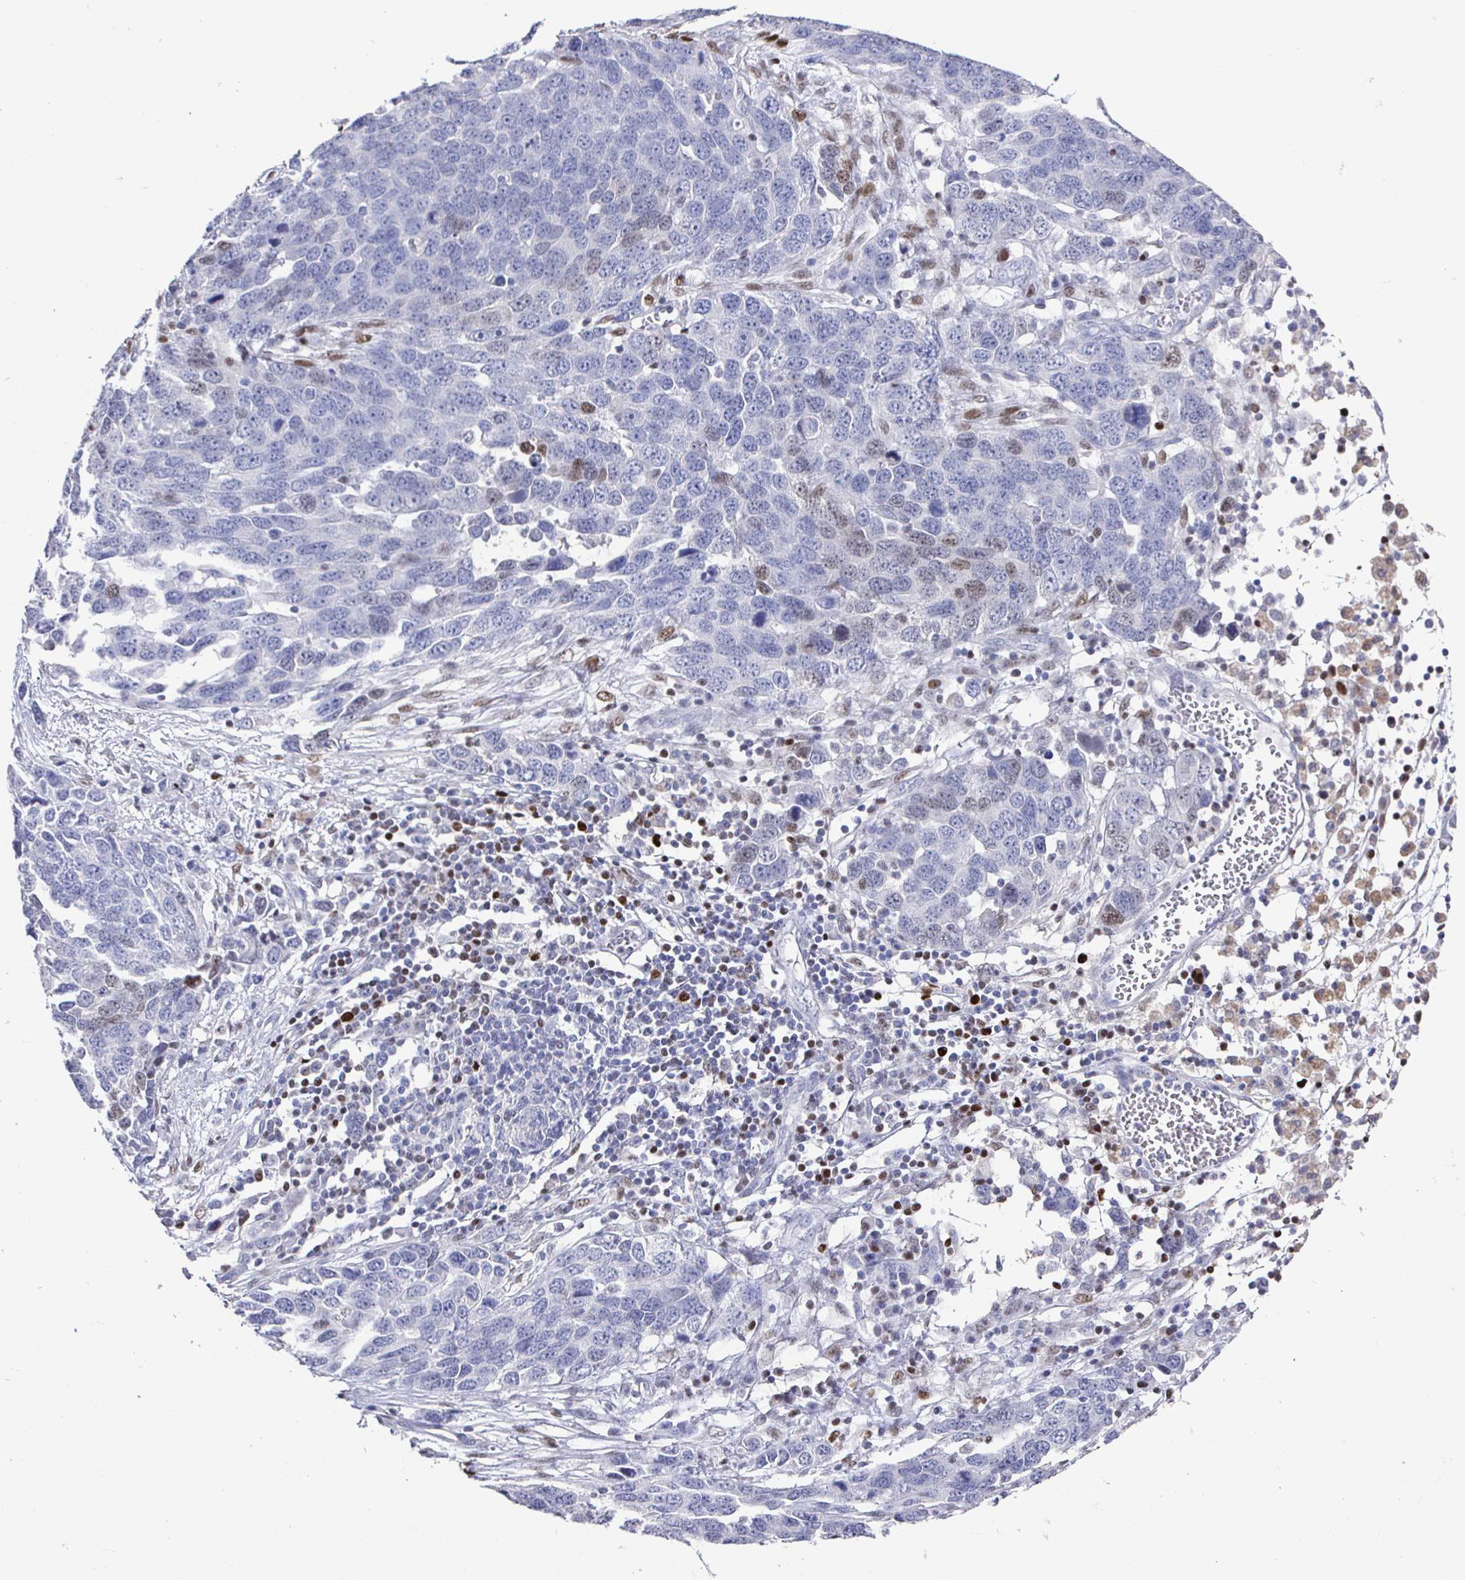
{"staining": {"intensity": "moderate", "quantity": "<25%", "location": "nuclear"}, "tissue": "ovarian cancer", "cell_type": "Tumor cells", "image_type": "cancer", "snomed": [{"axis": "morphology", "description": "Cystadenocarcinoma, serous, NOS"}, {"axis": "topography", "description": "Ovary"}], "caption": "A micrograph of ovarian serous cystadenocarcinoma stained for a protein shows moderate nuclear brown staining in tumor cells. Using DAB (brown) and hematoxylin (blue) stains, captured at high magnification using brightfield microscopy.", "gene": "RUNX2", "patient": {"sex": "female", "age": 76}}